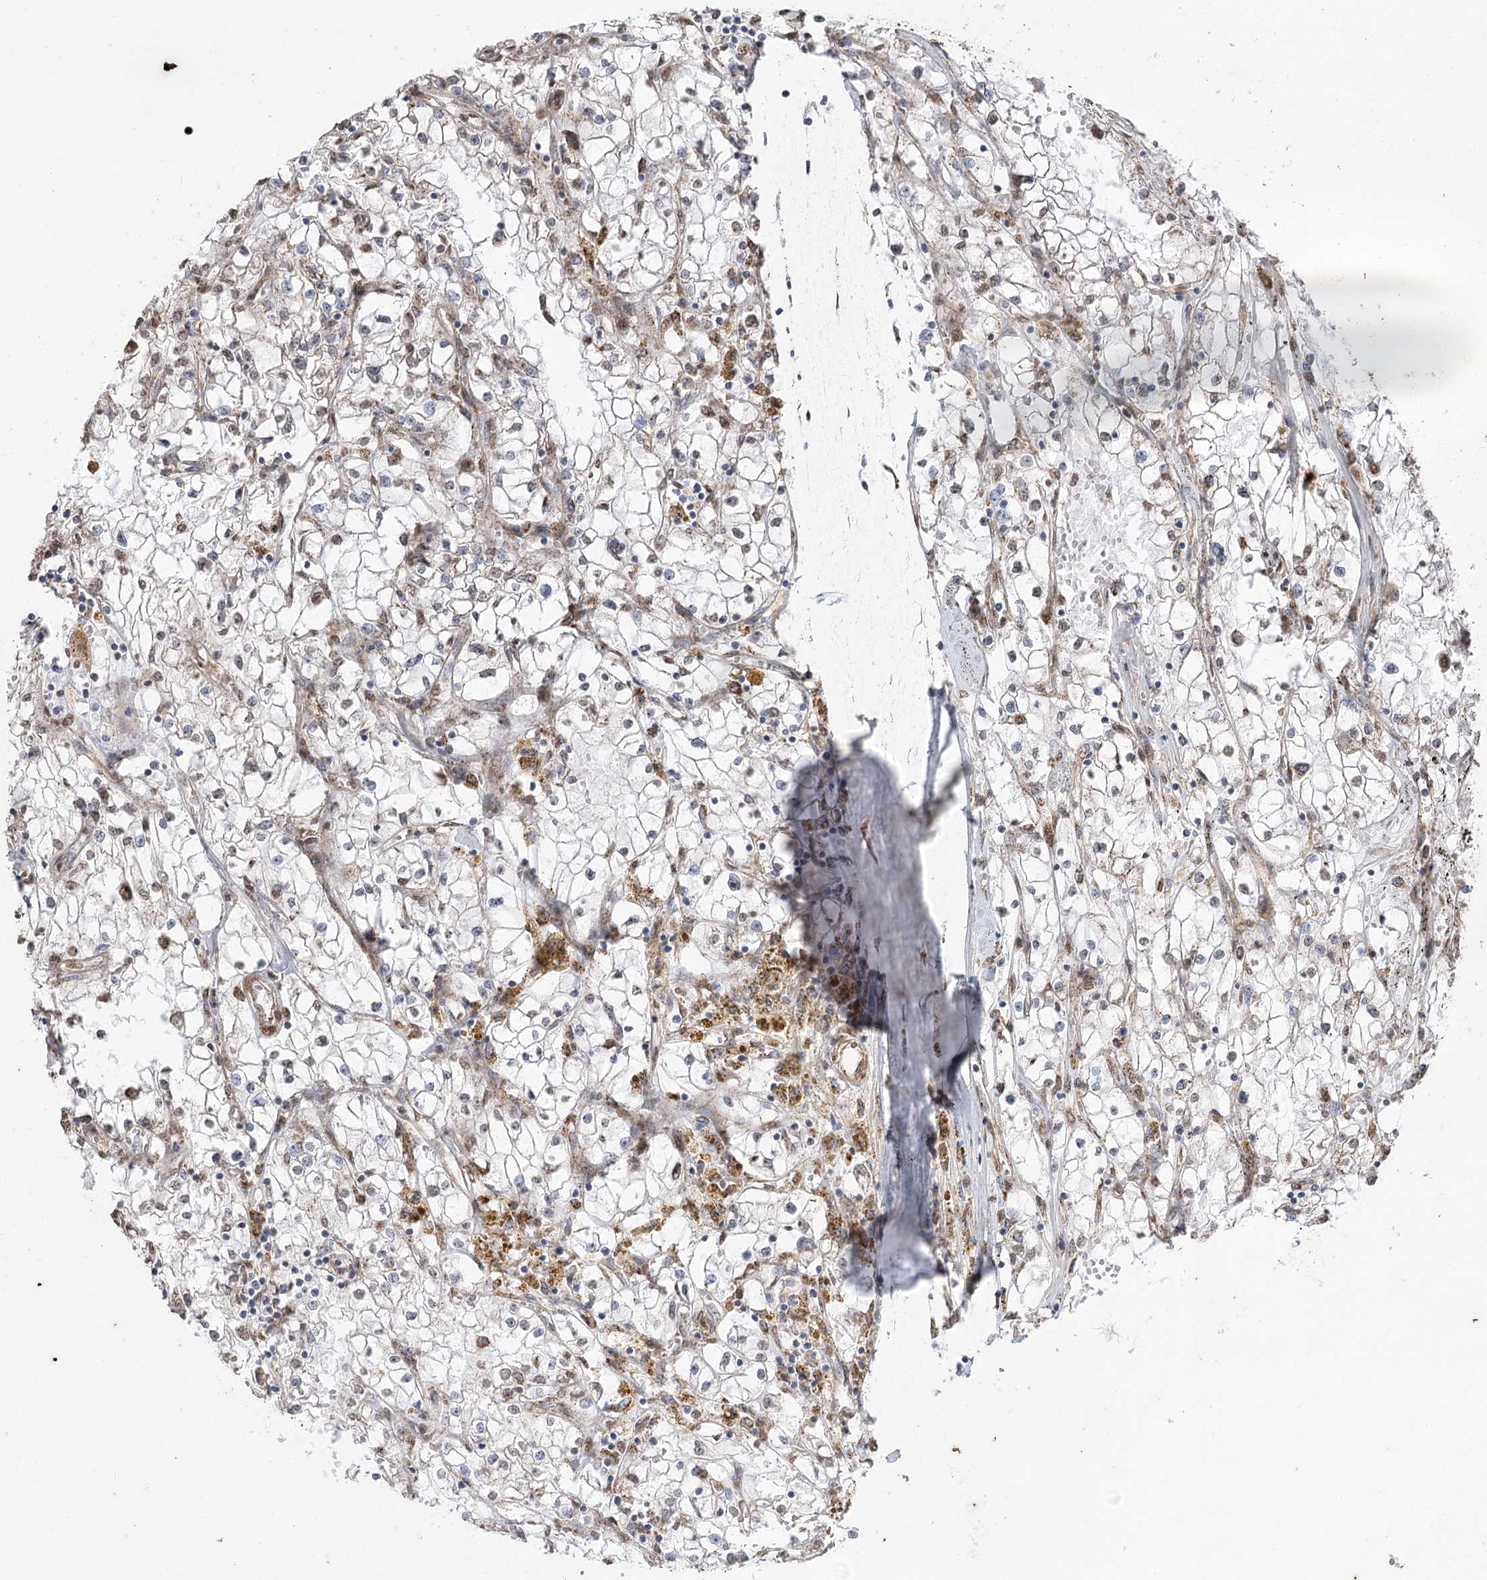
{"staining": {"intensity": "weak", "quantity": "<25%", "location": "nuclear"}, "tissue": "renal cancer", "cell_type": "Tumor cells", "image_type": "cancer", "snomed": [{"axis": "morphology", "description": "Adenocarcinoma, NOS"}, {"axis": "topography", "description": "Kidney"}], "caption": "Immunohistochemistry of human renal adenocarcinoma reveals no positivity in tumor cells.", "gene": "ZSCAN23", "patient": {"sex": "male", "age": 56}}